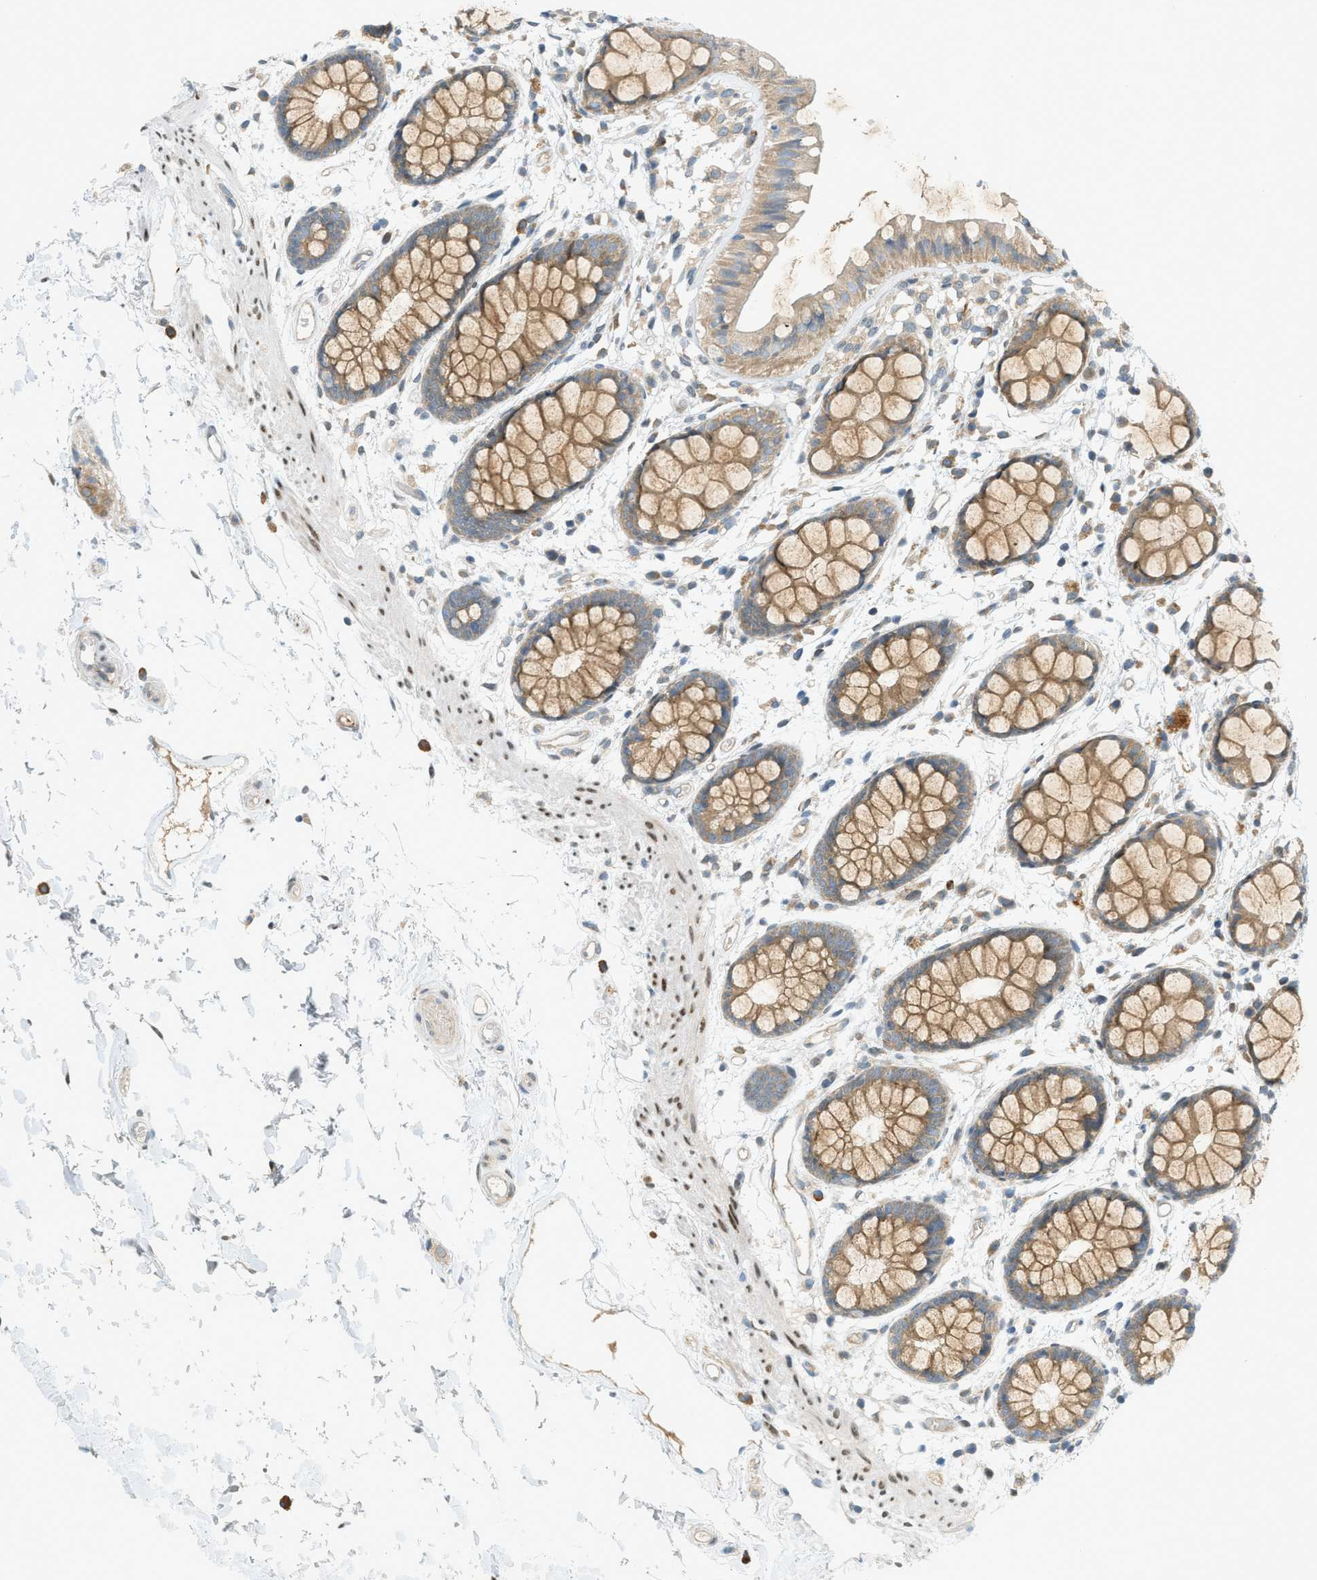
{"staining": {"intensity": "moderate", "quantity": ">75%", "location": "cytoplasmic/membranous"}, "tissue": "rectum", "cell_type": "Glandular cells", "image_type": "normal", "snomed": [{"axis": "morphology", "description": "Normal tissue, NOS"}, {"axis": "topography", "description": "Rectum"}], "caption": "Glandular cells show moderate cytoplasmic/membranous positivity in about >75% of cells in unremarkable rectum.", "gene": "DYRK1A", "patient": {"sex": "female", "age": 66}}